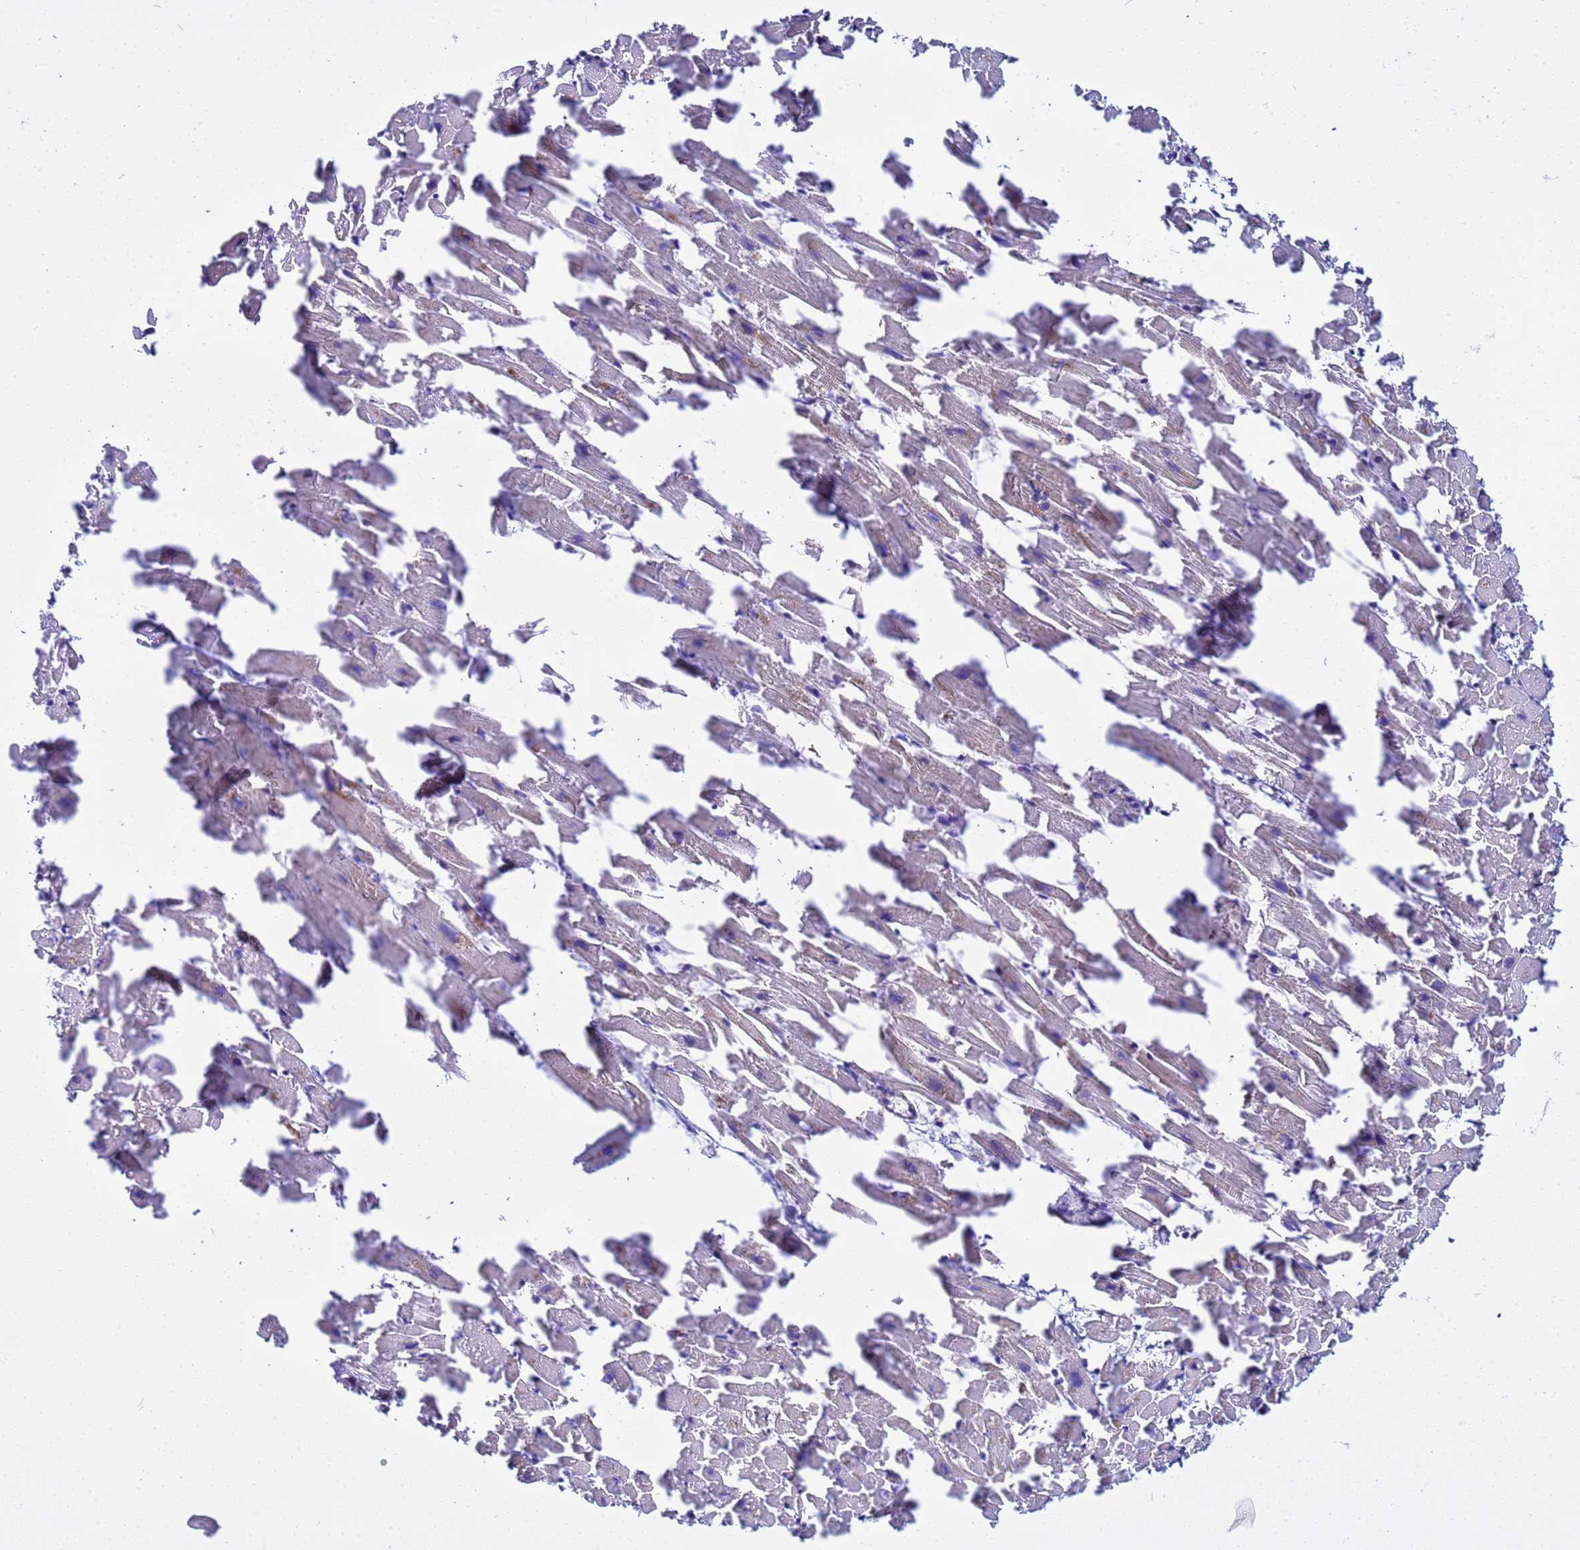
{"staining": {"intensity": "negative", "quantity": "none", "location": "none"}, "tissue": "heart muscle", "cell_type": "Cardiomyocytes", "image_type": "normal", "snomed": [{"axis": "morphology", "description": "Normal tissue, NOS"}, {"axis": "topography", "description": "Heart"}], "caption": "Protein analysis of unremarkable heart muscle displays no significant expression in cardiomyocytes. Brightfield microscopy of immunohistochemistry stained with DAB (brown) and hematoxylin (blue), captured at high magnification.", "gene": "USP18", "patient": {"sex": "female", "age": 64}}